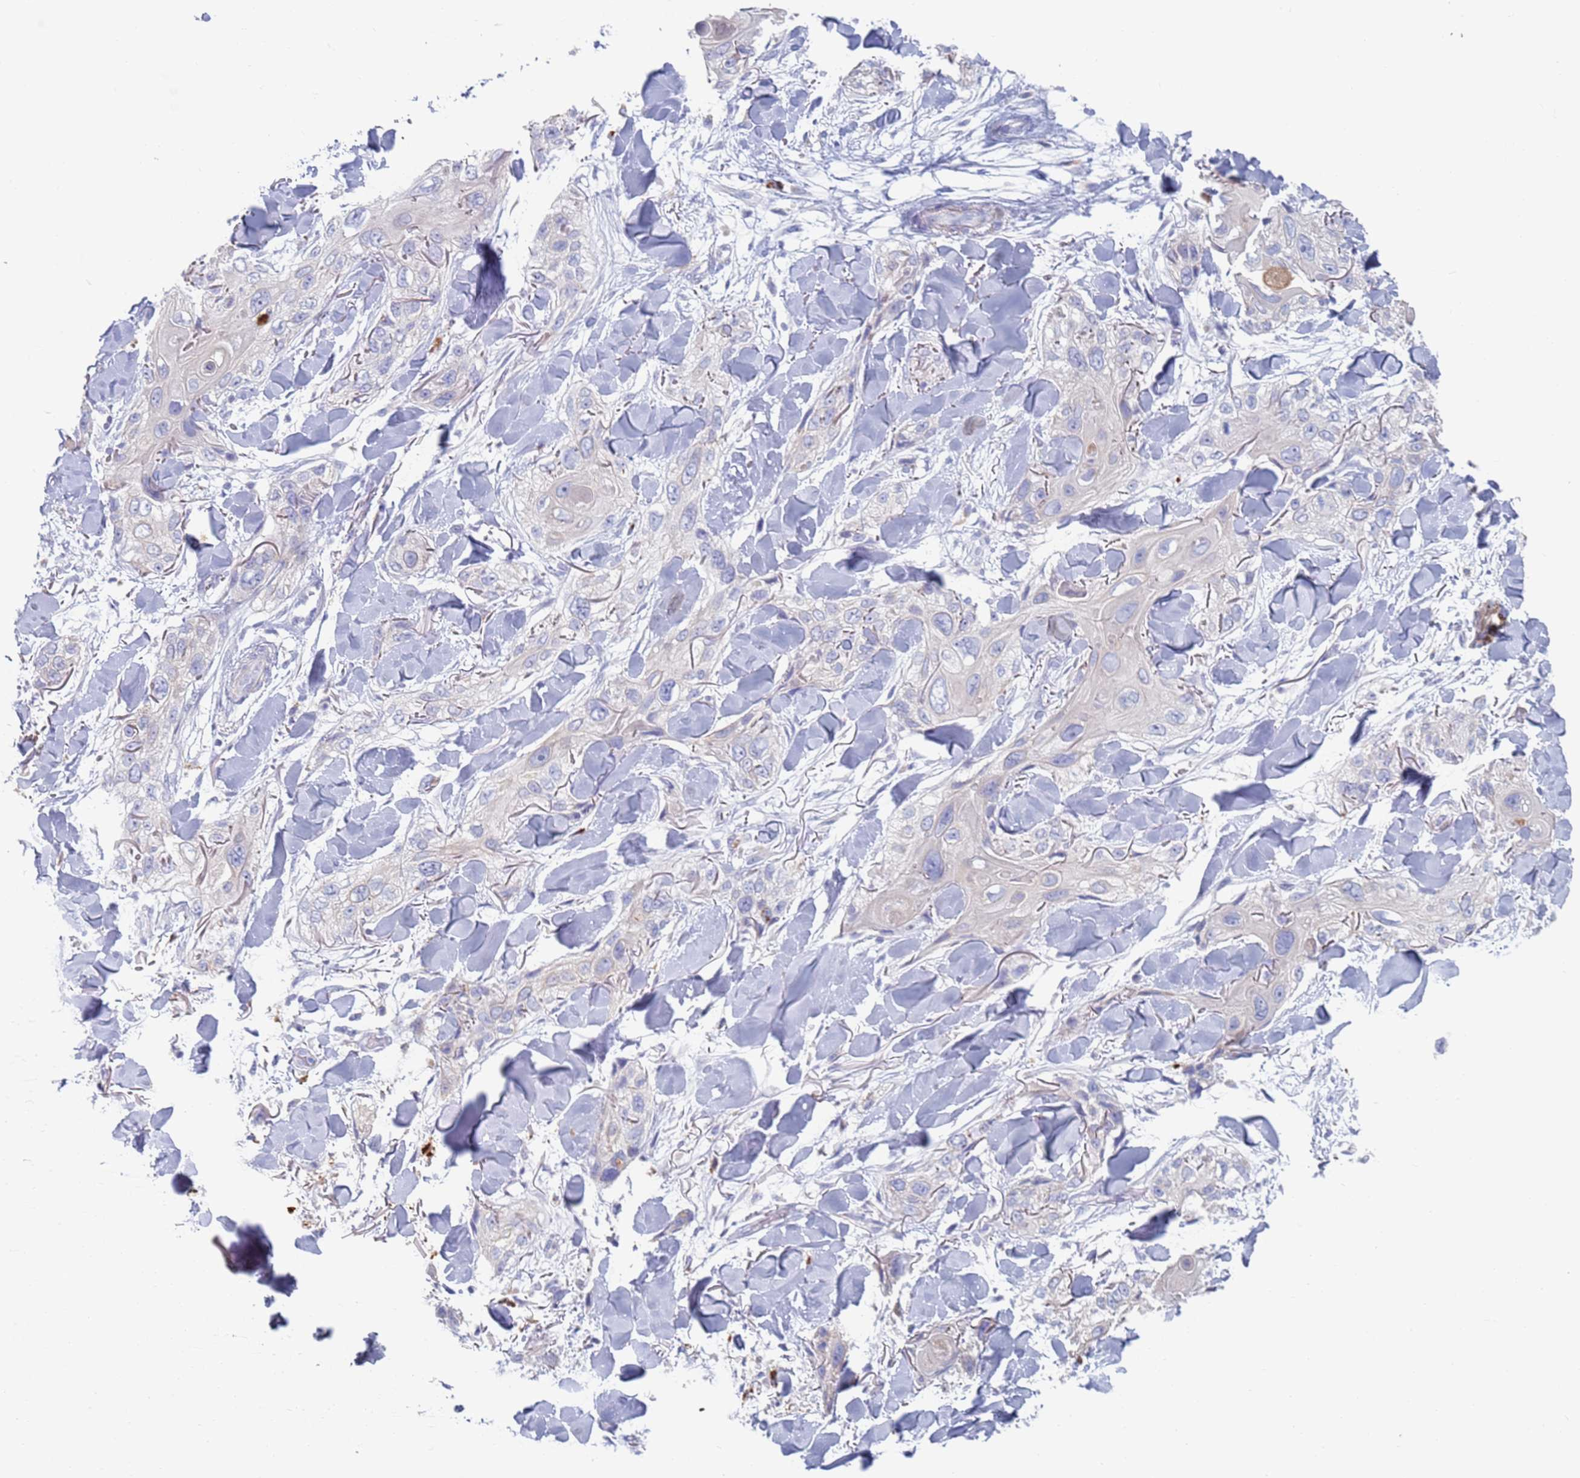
{"staining": {"intensity": "negative", "quantity": "none", "location": "none"}, "tissue": "skin cancer", "cell_type": "Tumor cells", "image_type": "cancer", "snomed": [{"axis": "morphology", "description": "Normal tissue, NOS"}, {"axis": "morphology", "description": "Squamous cell carcinoma, NOS"}, {"axis": "topography", "description": "Skin"}], "caption": "A photomicrograph of skin cancer (squamous cell carcinoma) stained for a protein shows no brown staining in tumor cells.", "gene": "FUCA1", "patient": {"sex": "male", "age": 72}}